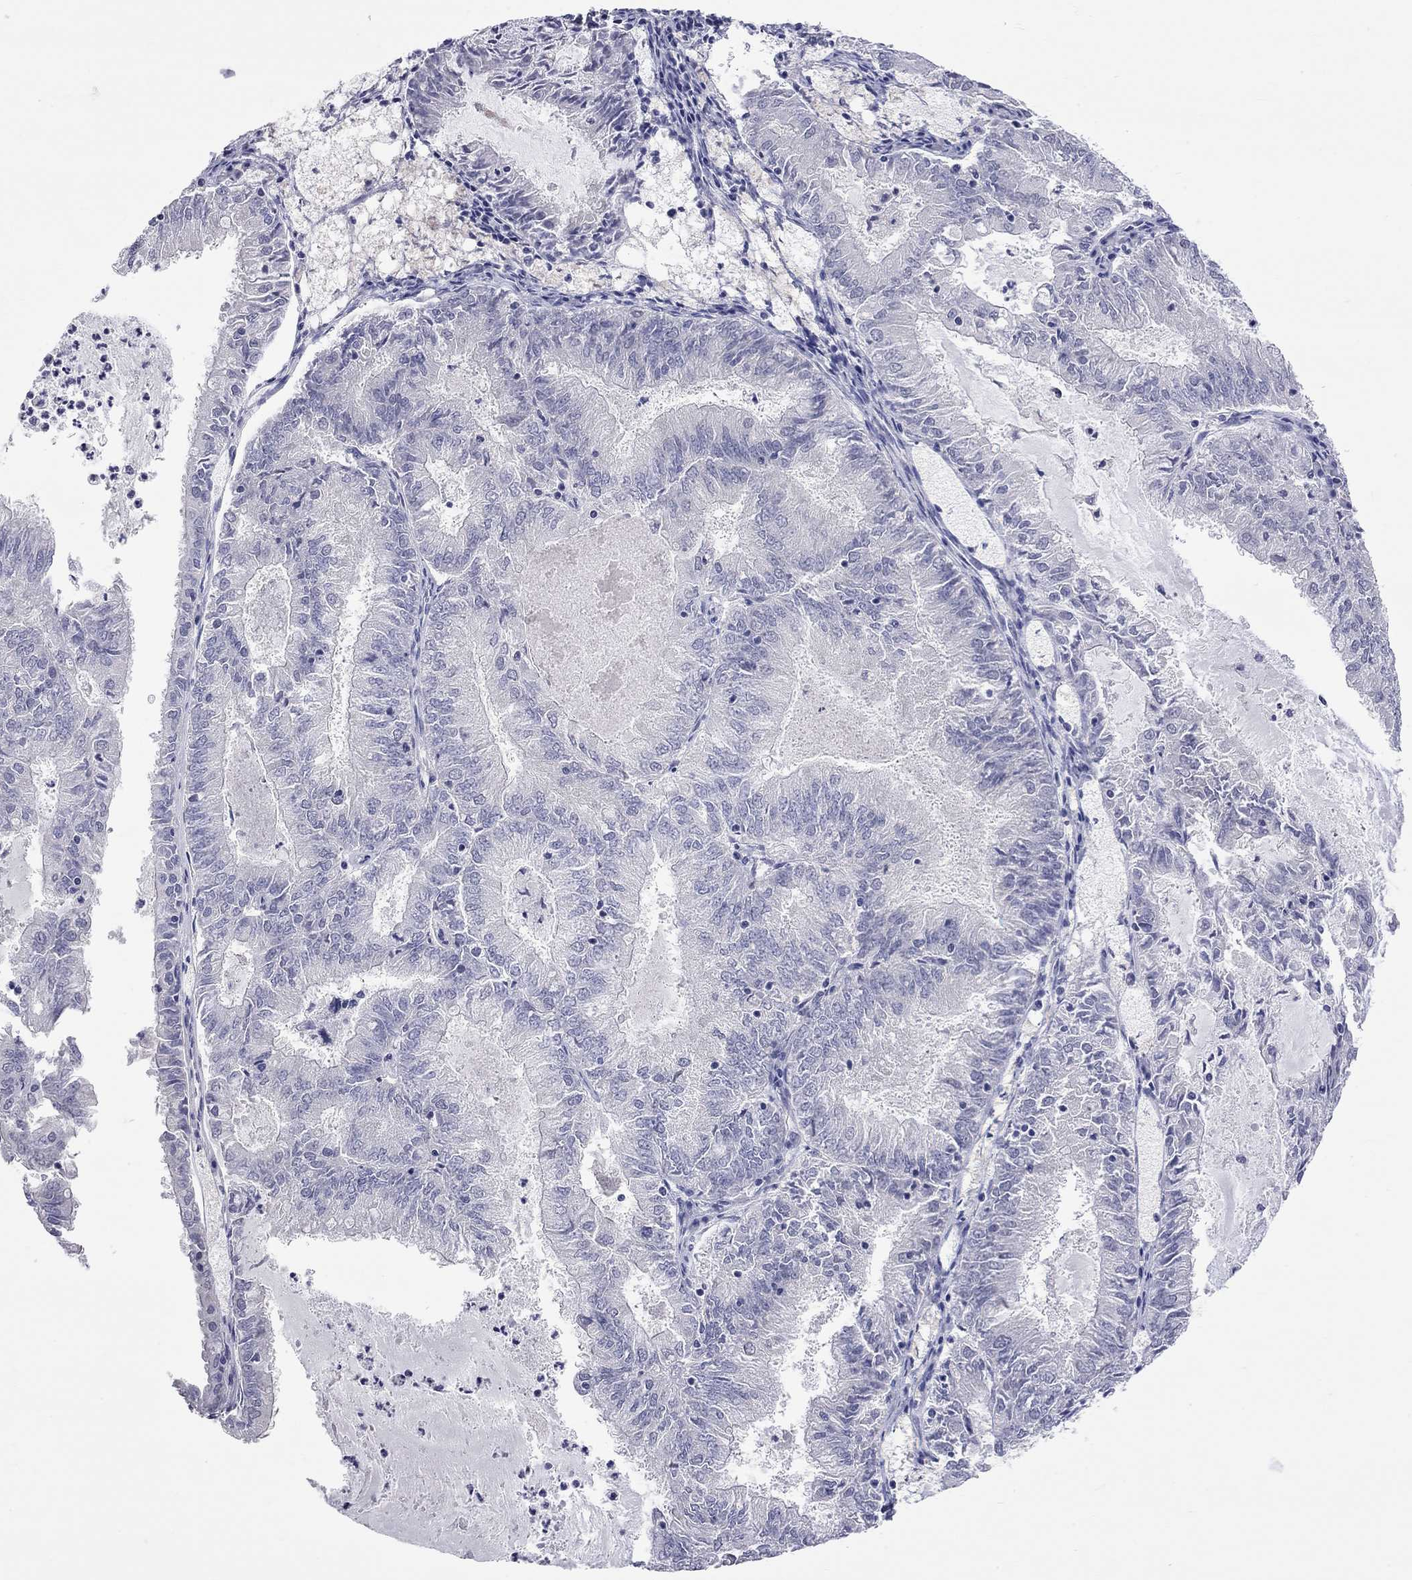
{"staining": {"intensity": "negative", "quantity": "none", "location": "none"}, "tissue": "endometrial cancer", "cell_type": "Tumor cells", "image_type": "cancer", "snomed": [{"axis": "morphology", "description": "Adenocarcinoma, NOS"}, {"axis": "topography", "description": "Endometrium"}], "caption": "This is a photomicrograph of immunohistochemistry (IHC) staining of endometrial cancer, which shows no expression in tumor cells. The staining was performed using DAB (3,3'-diaminobenzidine) to visualize the protein expression in brown, while the nuclei were stained in blue with hematoxylin (Magnification: 20x).", "gene": "OPRK1", "patient": {"sex": "female", "age": 57}}